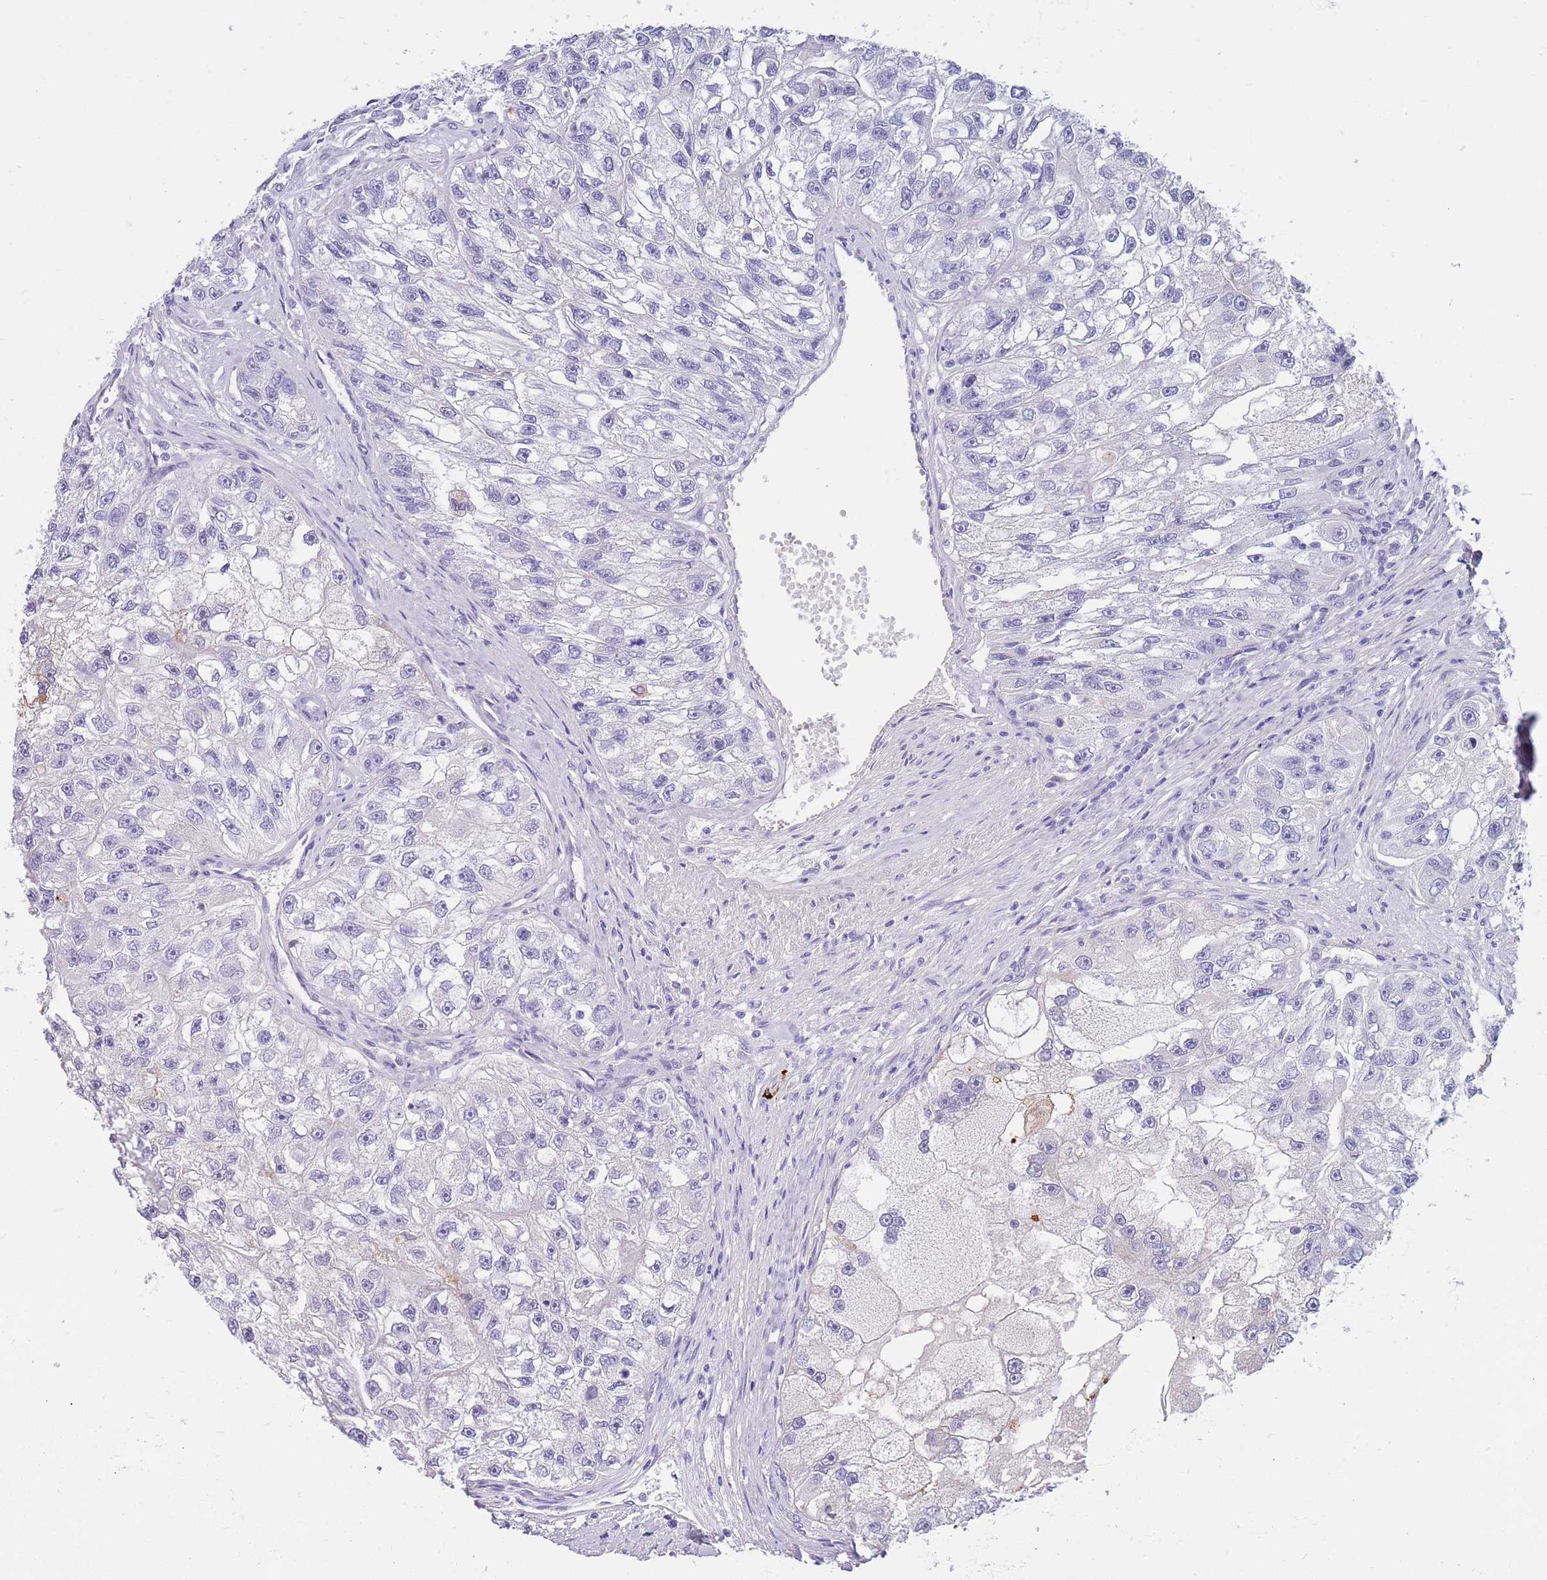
{"staining": {"intensity": "negative", "quantity": "none", "location": "none"}, "tissue": "renal cancer", "cell_type": "Tumor cells", "image_type": "cancer", "snomed": [{"axis": "morphology", "description": "Adenocarcinoma, NOS"}, {"axis": "topography", "description": "Kidney"}], "caption": "Renal cancer was stained to show a protein in brown. There is no significant expression in tumor cells. (Brightfield microscopy of DAB immunohistochemistry at high magnification).", "gene": "NLRP6", "patient": {"sex": "male", "age": 63}}